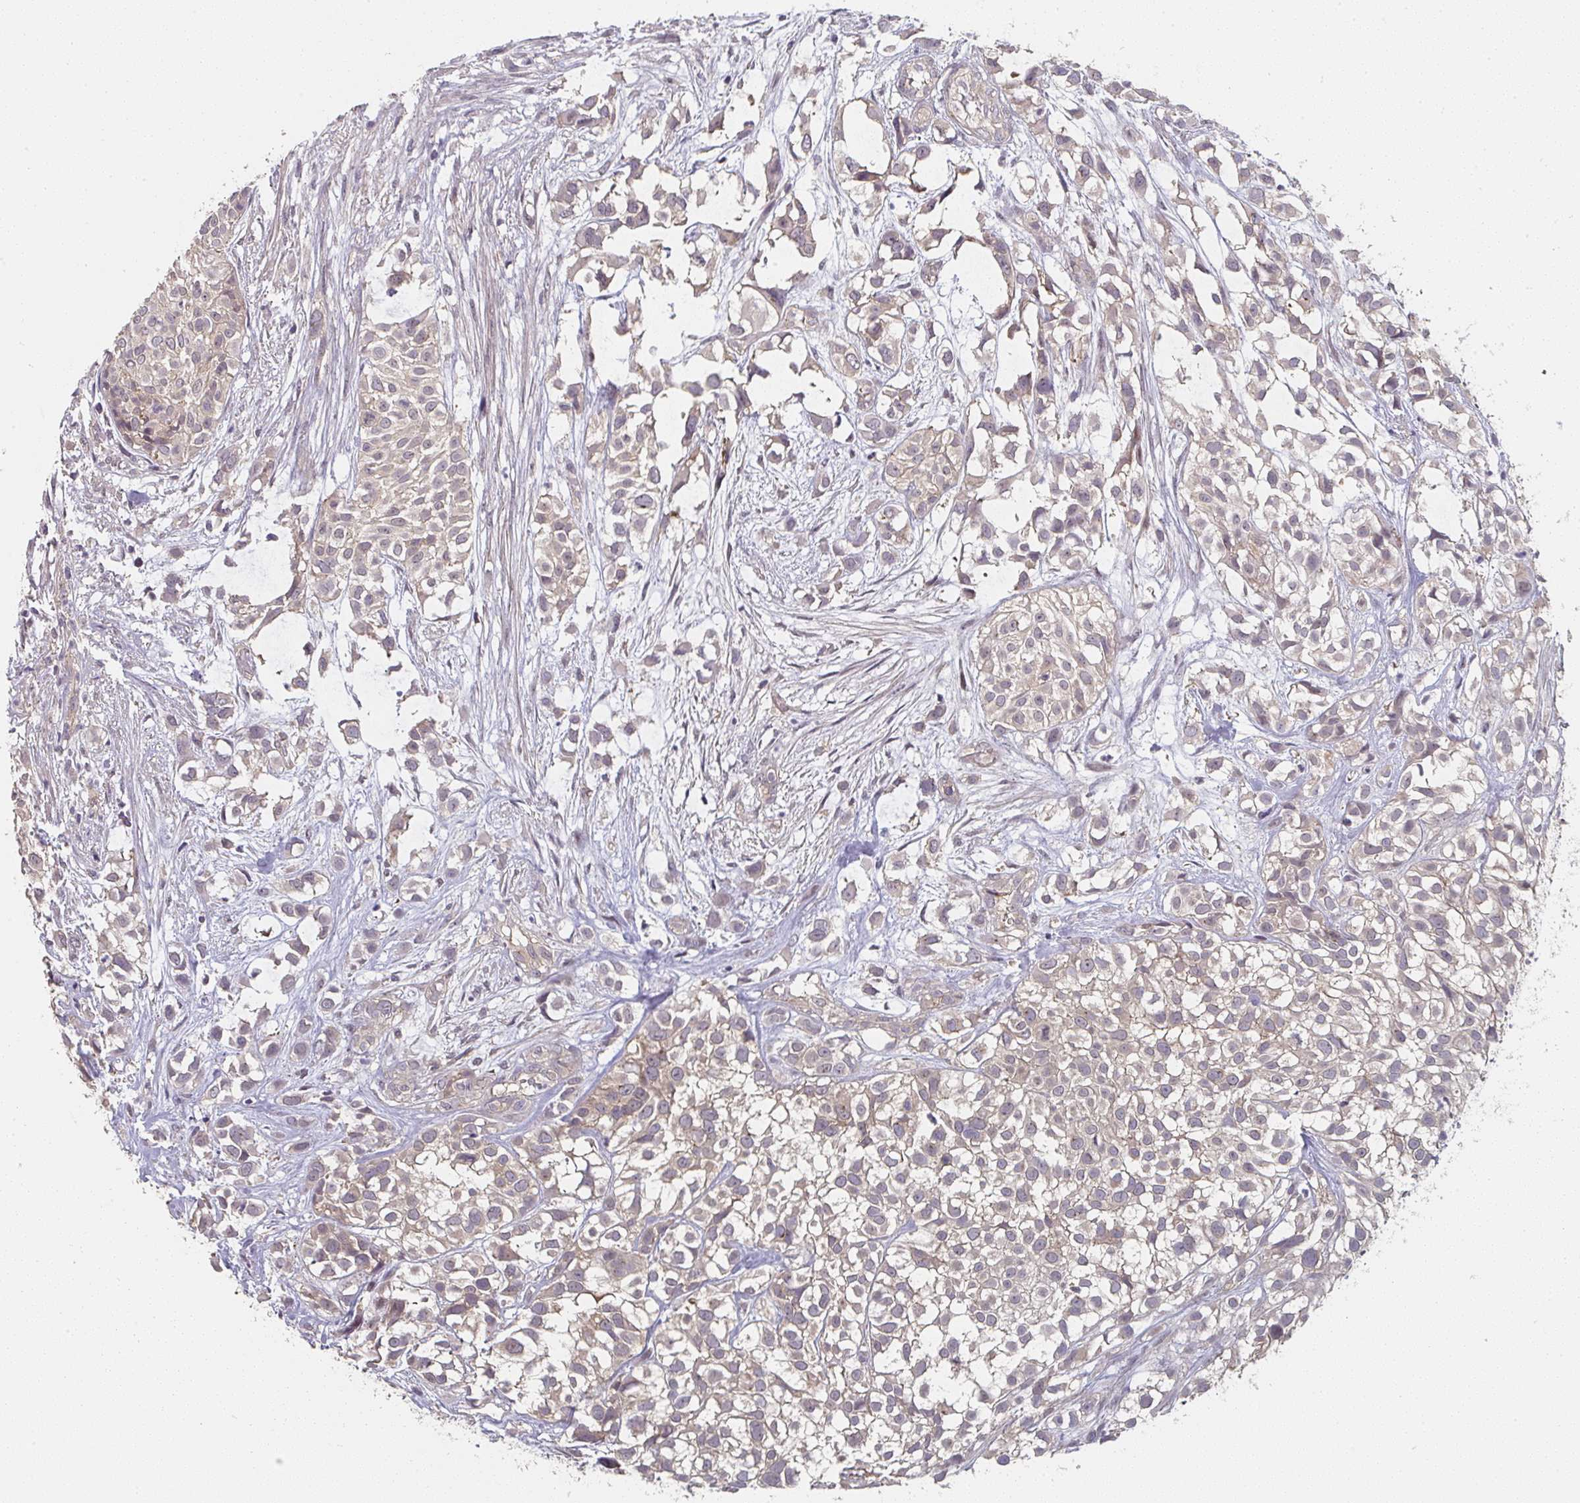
{"staining": {"intensity": "weak", "quantity": ">75%", "location": "cytoplasmic/membranous"}, "tissue": "urothelial cancer", "cell_type": "Tumor cells", "image_type": "cancer", "snomed": [{"axis": "morphology", "description": "Urothelial carcinoma, High grade"}, {"axis": "topography", "description": "Urinary bladder"}], "caption": "IHC photomicrograph of neoplastic tissue: urothelial carcinoma (high-grade) stained using IHC exhibits low levels of weak protein expression localized specifically in the cytoplasmic/membranous of tumor cells, appearing as a cytoplasmic/membranous brown color.", "gene": "RANGRF", "patient": {"sex": "male", "age": 56}}